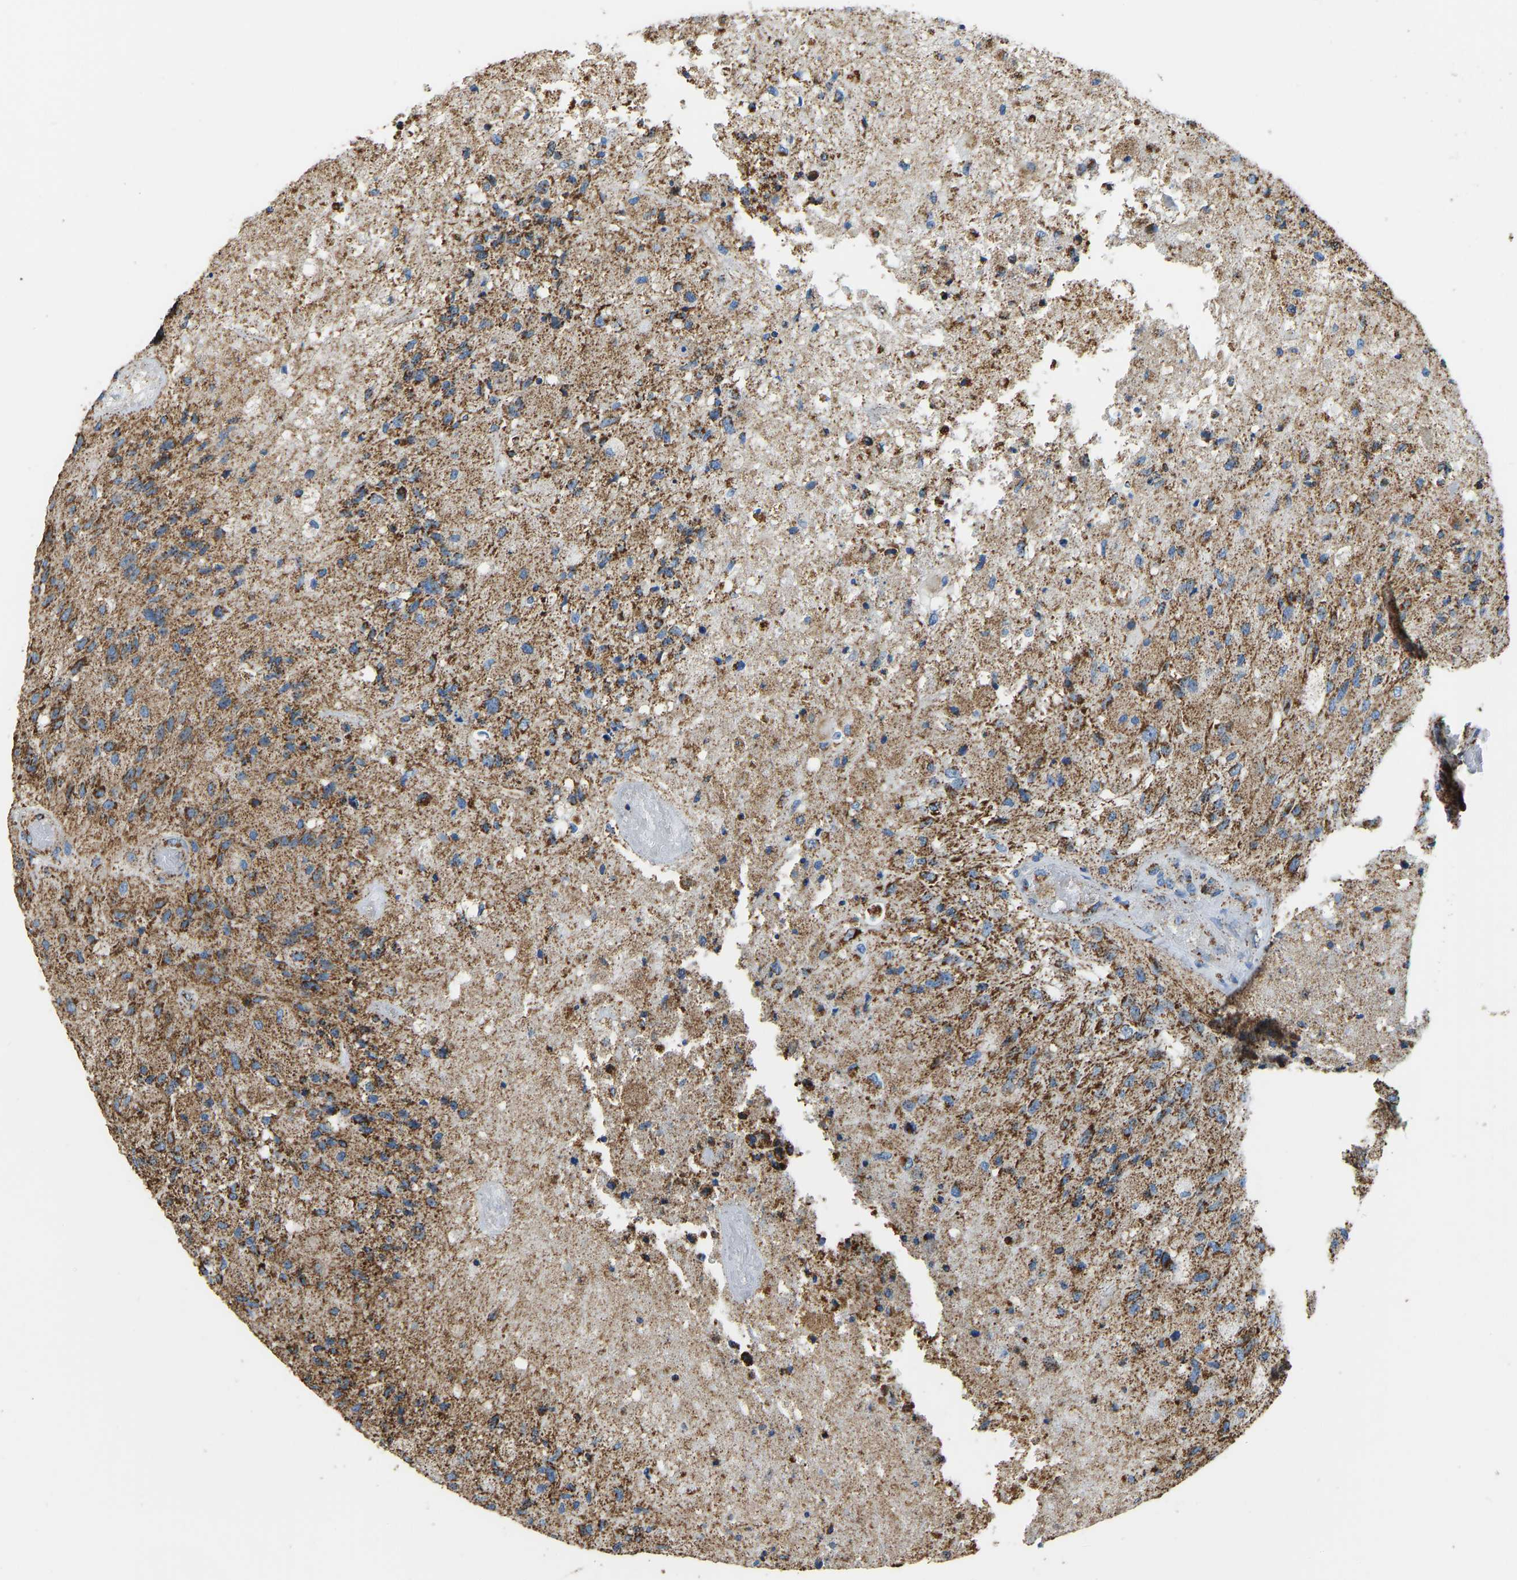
{"staining": {"intensity": "moderate", "quantity": ">75%", "location": "cytoplasmic/membranous"}, "tissue": "glioma", "cell_type": "Tumor cells", "image_type": "cancer", "snomed": [{"axis": "morphology", "description": "Normal tissue, NOS"}, {"axis": "morphology", "description": "Glioma, malignant, High grade"}, {"axis": "topography", "description": "Cerebral cortex"}], "caption": "A brown stain highlights moderate cytoplasmic/membranous staining of a protein in human malignant glioma (high-grade) tumor cells. The staining is performed using DAB brown chromogen to label protein expression. The nuclei are counter-stained blue using hematoxylin.", "gene": "IRX6", "patient": {"sex": "male", "age": 77}}